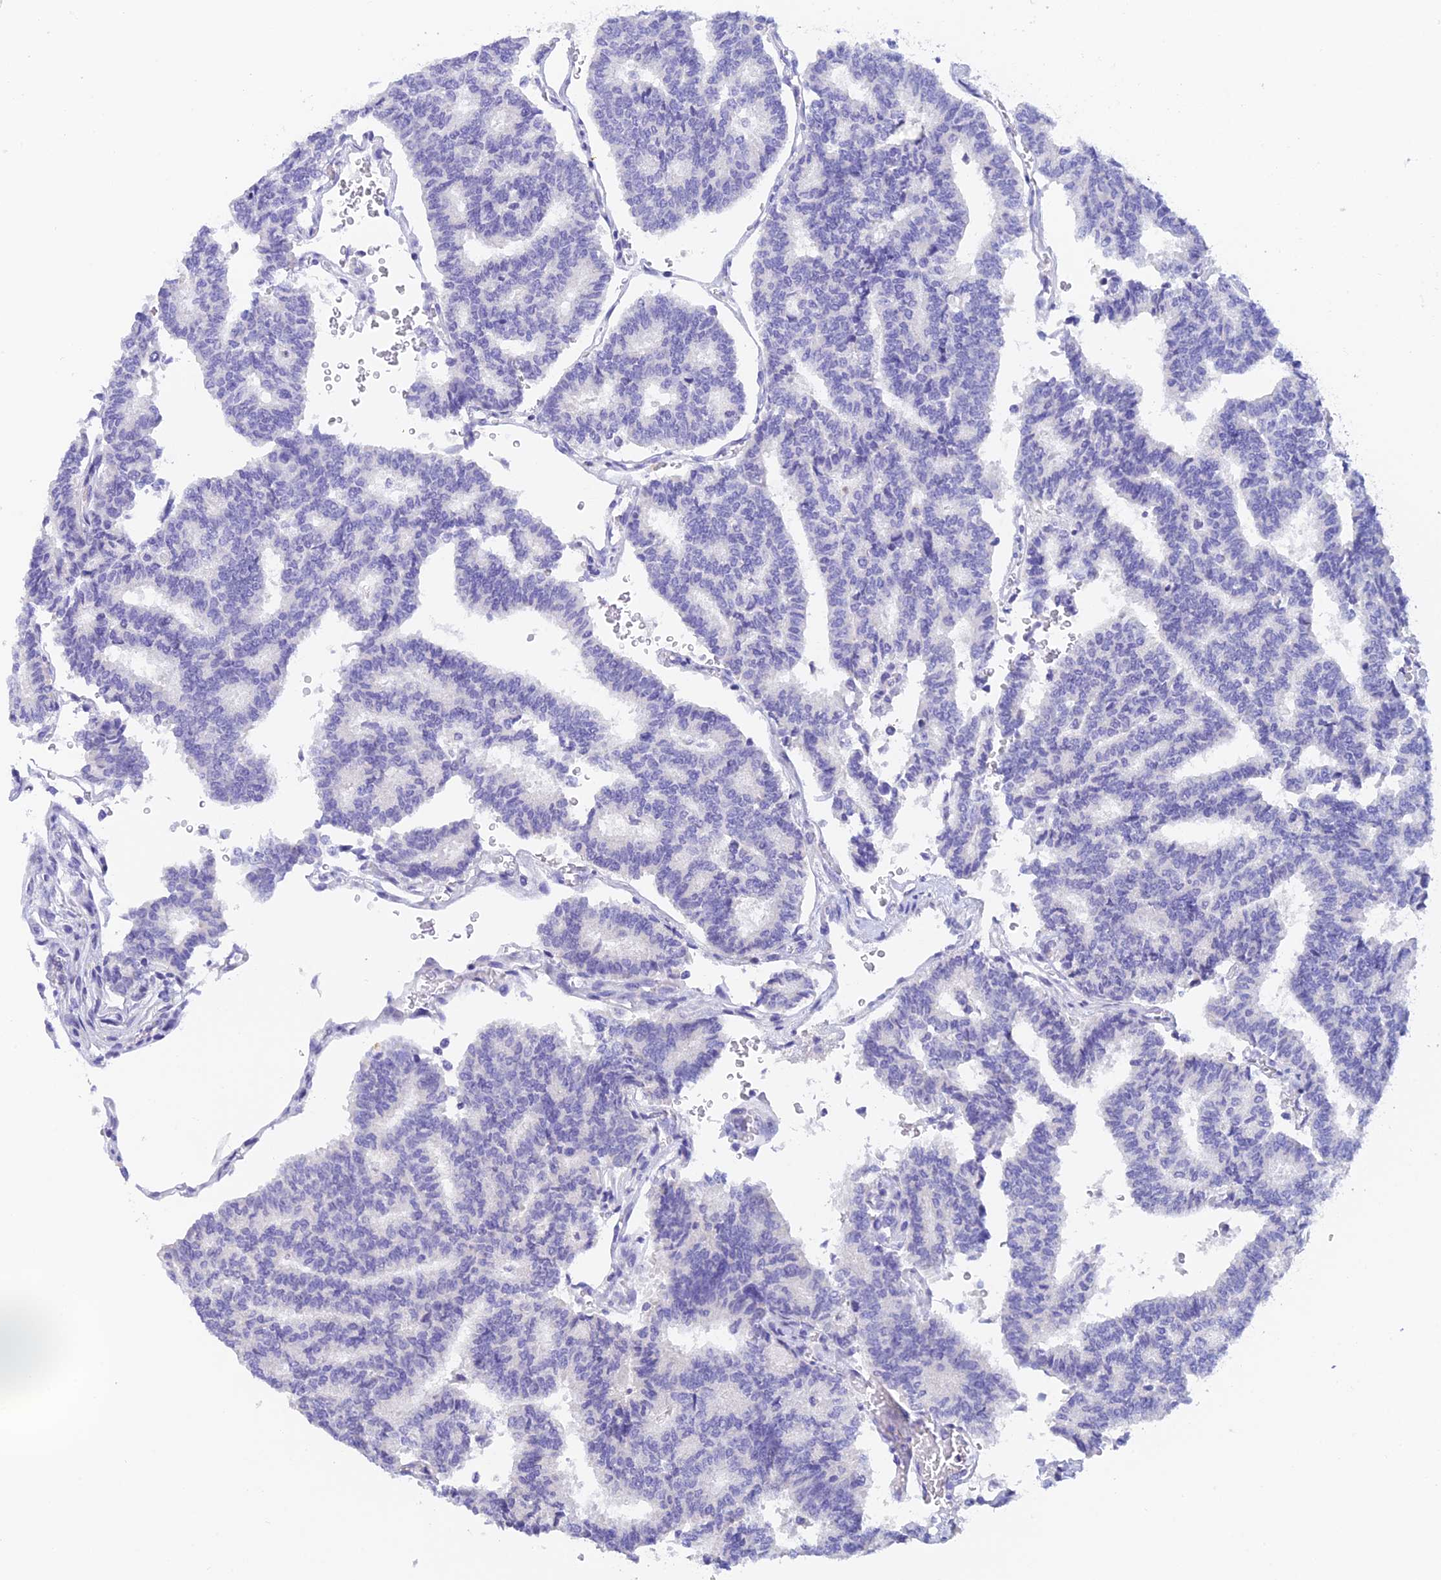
{"staining": {"intensity": "negative", "quantity": "none", "location": "none"}, "tissue": "thyroid cancer", "cell_type": "Tumor cells", "image_type": "cancer", "snomed": [{"axis": "morphology", "description": "Papillary adenocarcinoma, NOS"}, {"axis": "topography", "description": "Thyroid gland"}], "caption": "Thyroid cancer stained for a protein using IHC demonstrates no expression tumor cells.", "gene": "C12orf29", "patient": {"sex": "female", "age": 35}}